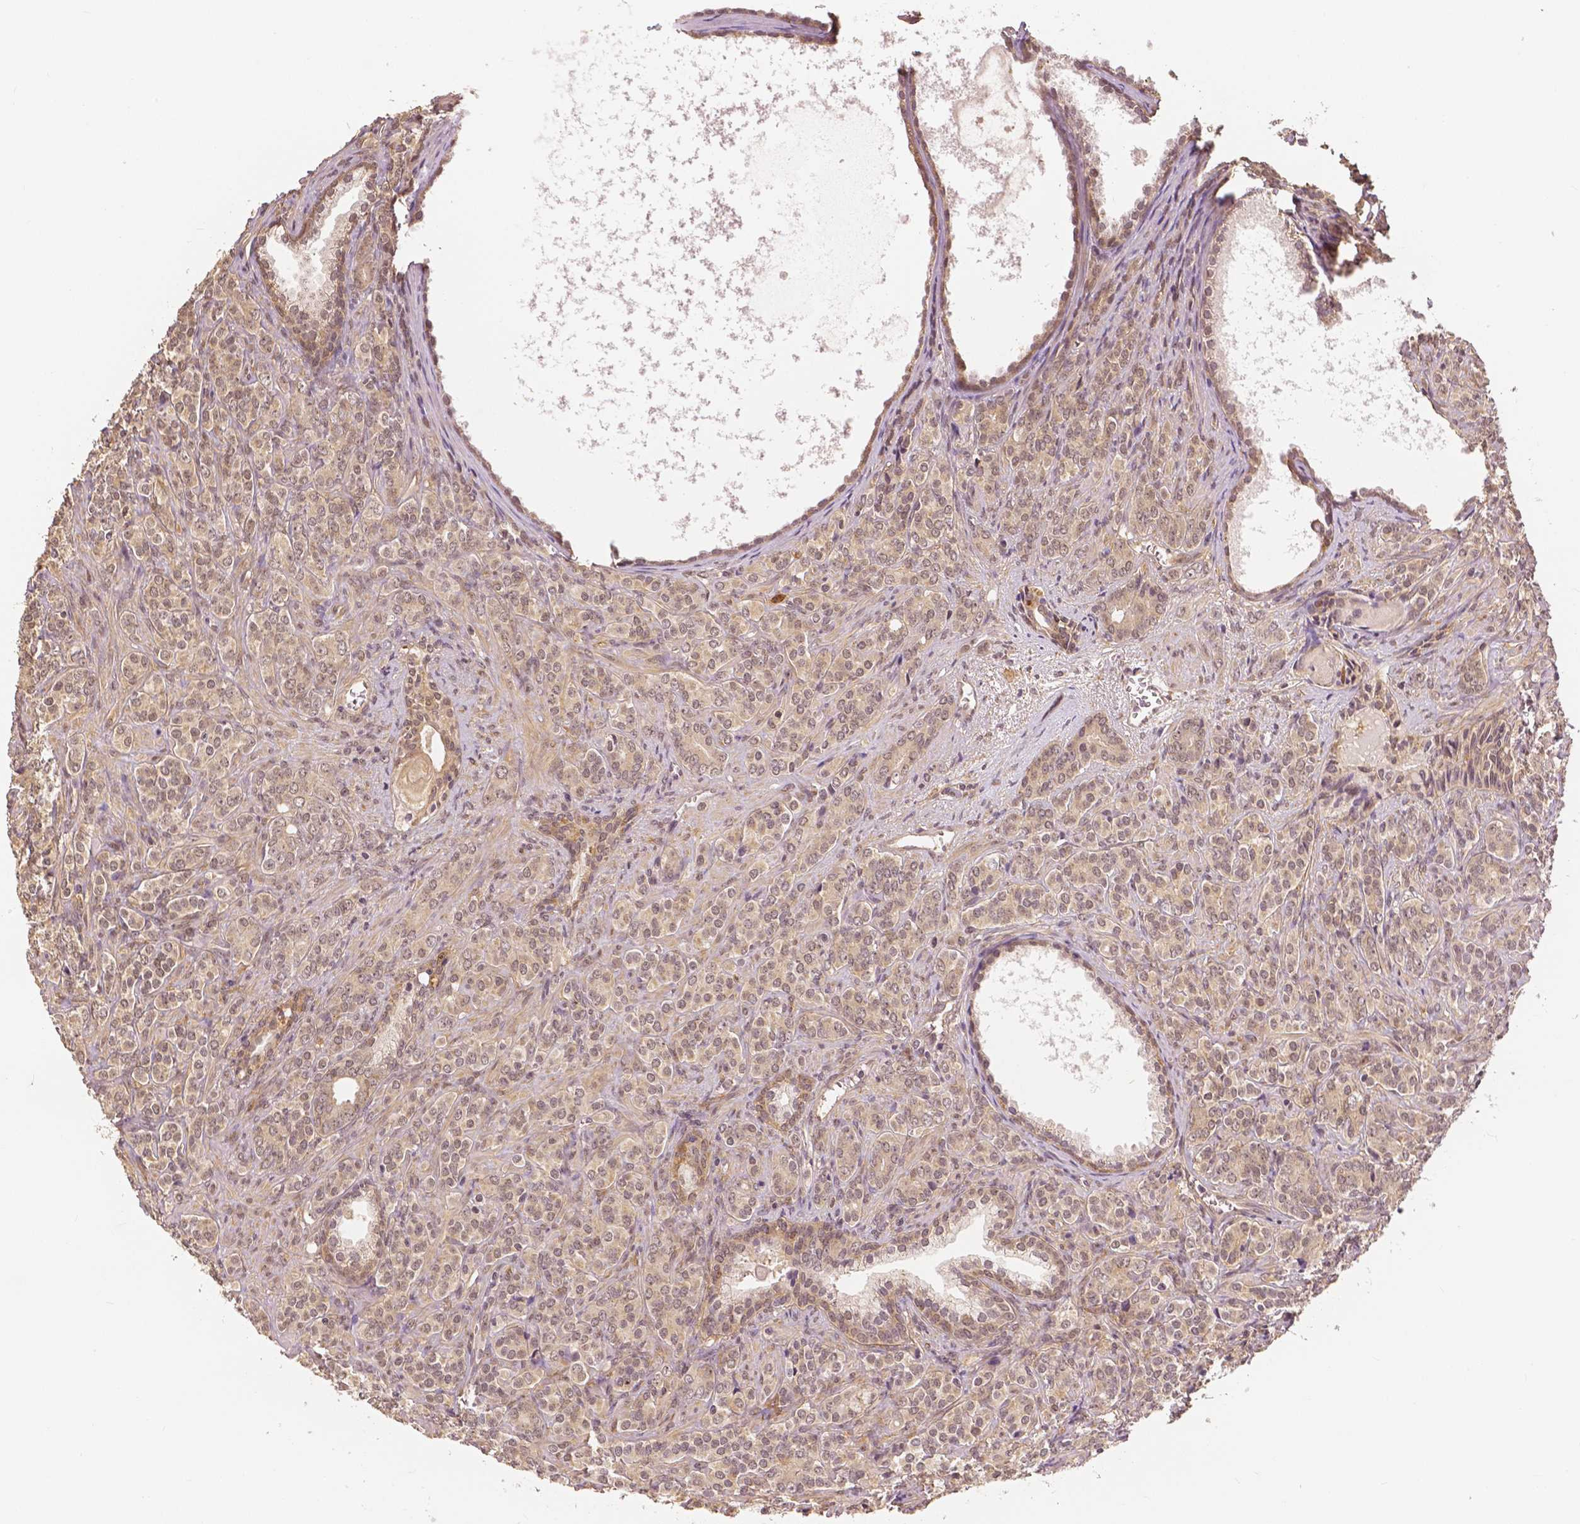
{"staining": {"intensity": "moderate", "quantity": ">75%", "location": "cytoplasmic/membranous,nuclear"}, "tissue": "prostate cancer", "cell_type": "Tumor cells", "image_type": "cancer", "snomed": [{"axis": "morphology", "description": "Adenocarcinoma, High grade"}, {"axis": "topography", "description": "Prostate"}], "caption": "Protein staining reveals moderate cytoplasmic/membranous and nuclear positivity in about >75% of tumor cells in high-grade adenocarcinoma (prostate). (brown staining indicates protein expression, while blue staining denotes nuclei).", "gene": "MAP1LC3B", "patient": {"sex": "male", "age": 84}}